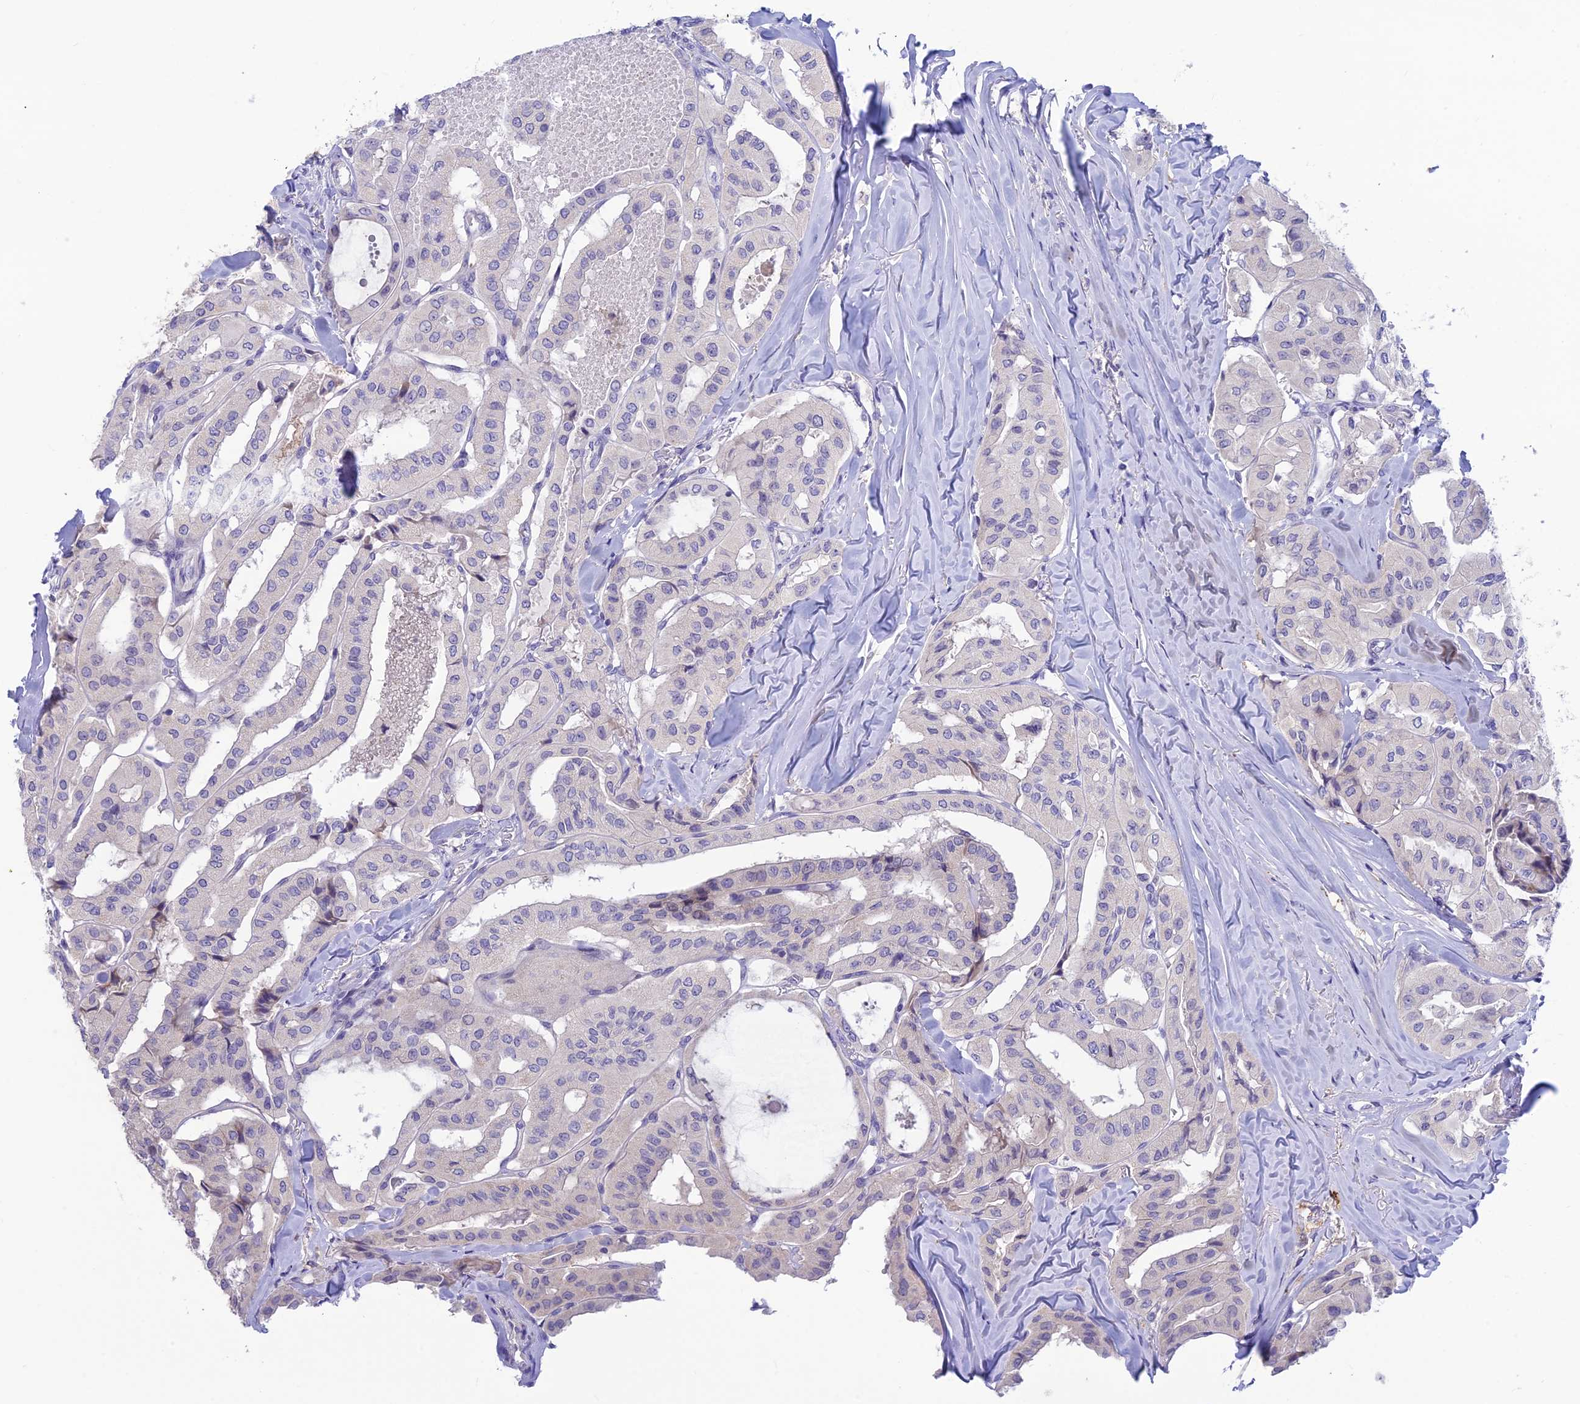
{"staining": {"intensity": "negative", "quantity": "none", "location": "none"}, "tissue": "thyroid cancer", "cell_type": "Tumor cells", "image_type": "cancer", "snomed": [{"axis": "morphology", "description": "Papillary adenocarcinoma, NOS"}, {"axis": "topography", "description": "Thyroid gland"}], "caption": "A high-resolution micrograph shows immunohistochemistry staining of papillary adenocarcinoma (thyroid), which shows no significant expression in tumor cells. The staining was performed using DAB (3,3'-diaminobenzidine) to visualize the protein expression in brown, while the nuclei were stained in blue with hematoxylin (Magnification: 20x).", "gene": "XPO7", "patient": {"sex": "female", "age": 59}}